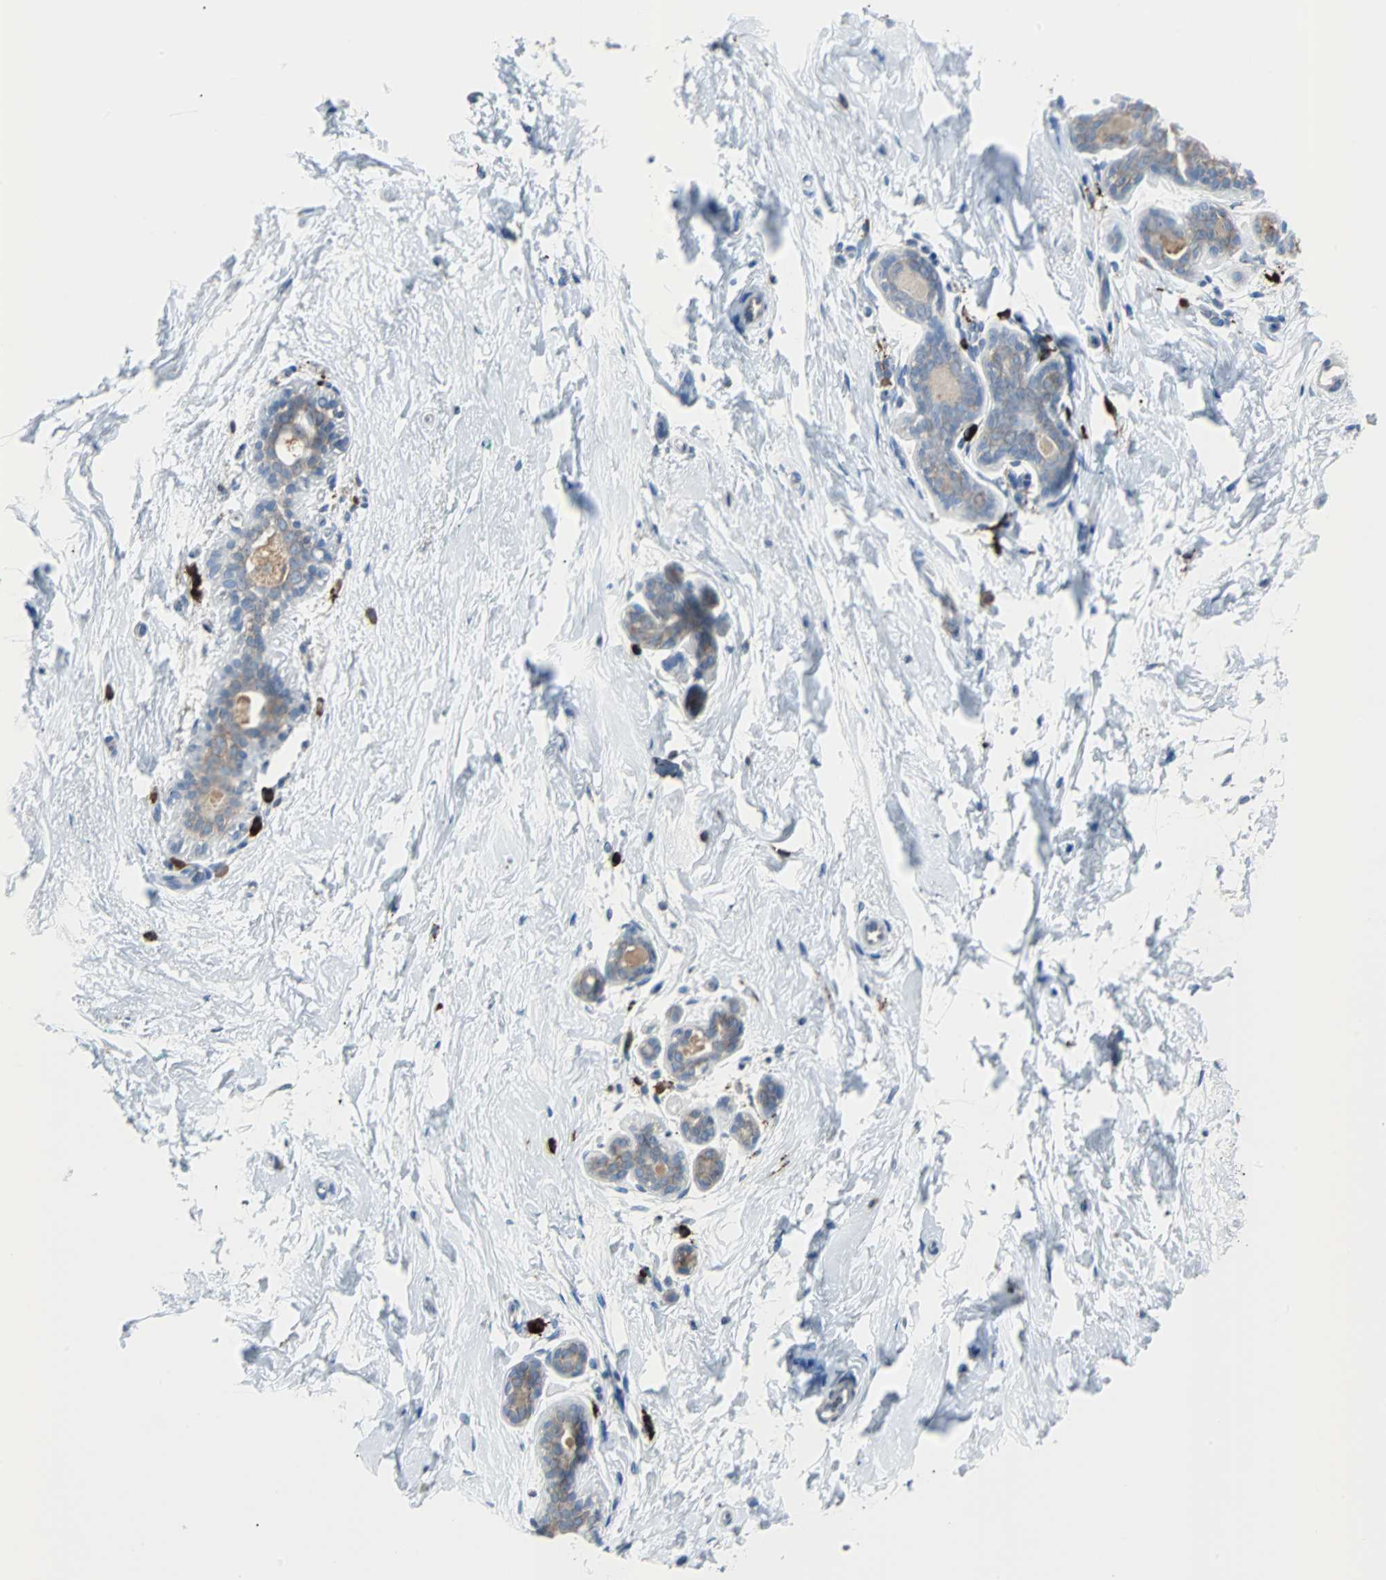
{"staining": {"intensity": "weak", "quantity": "25%-75%", "location": "cytoplasmic/membranous"}, "tissue": "breast", "cell_type": "Adipocytes", "image_type": "normal", "snomed": [{"axis": "morphology", "description": "Normal tissue, NOS"}, {"axis": "topography", "description": "Breast"}], "caption": "Weak cytoplasmic/membranous expression is present in about 25%-75% of adipocytes in normal breast. (IHC, brightfield microscopy, high magnification).", "gene": "PDIA4", "patient": {"sex": "female", "age": 52}}